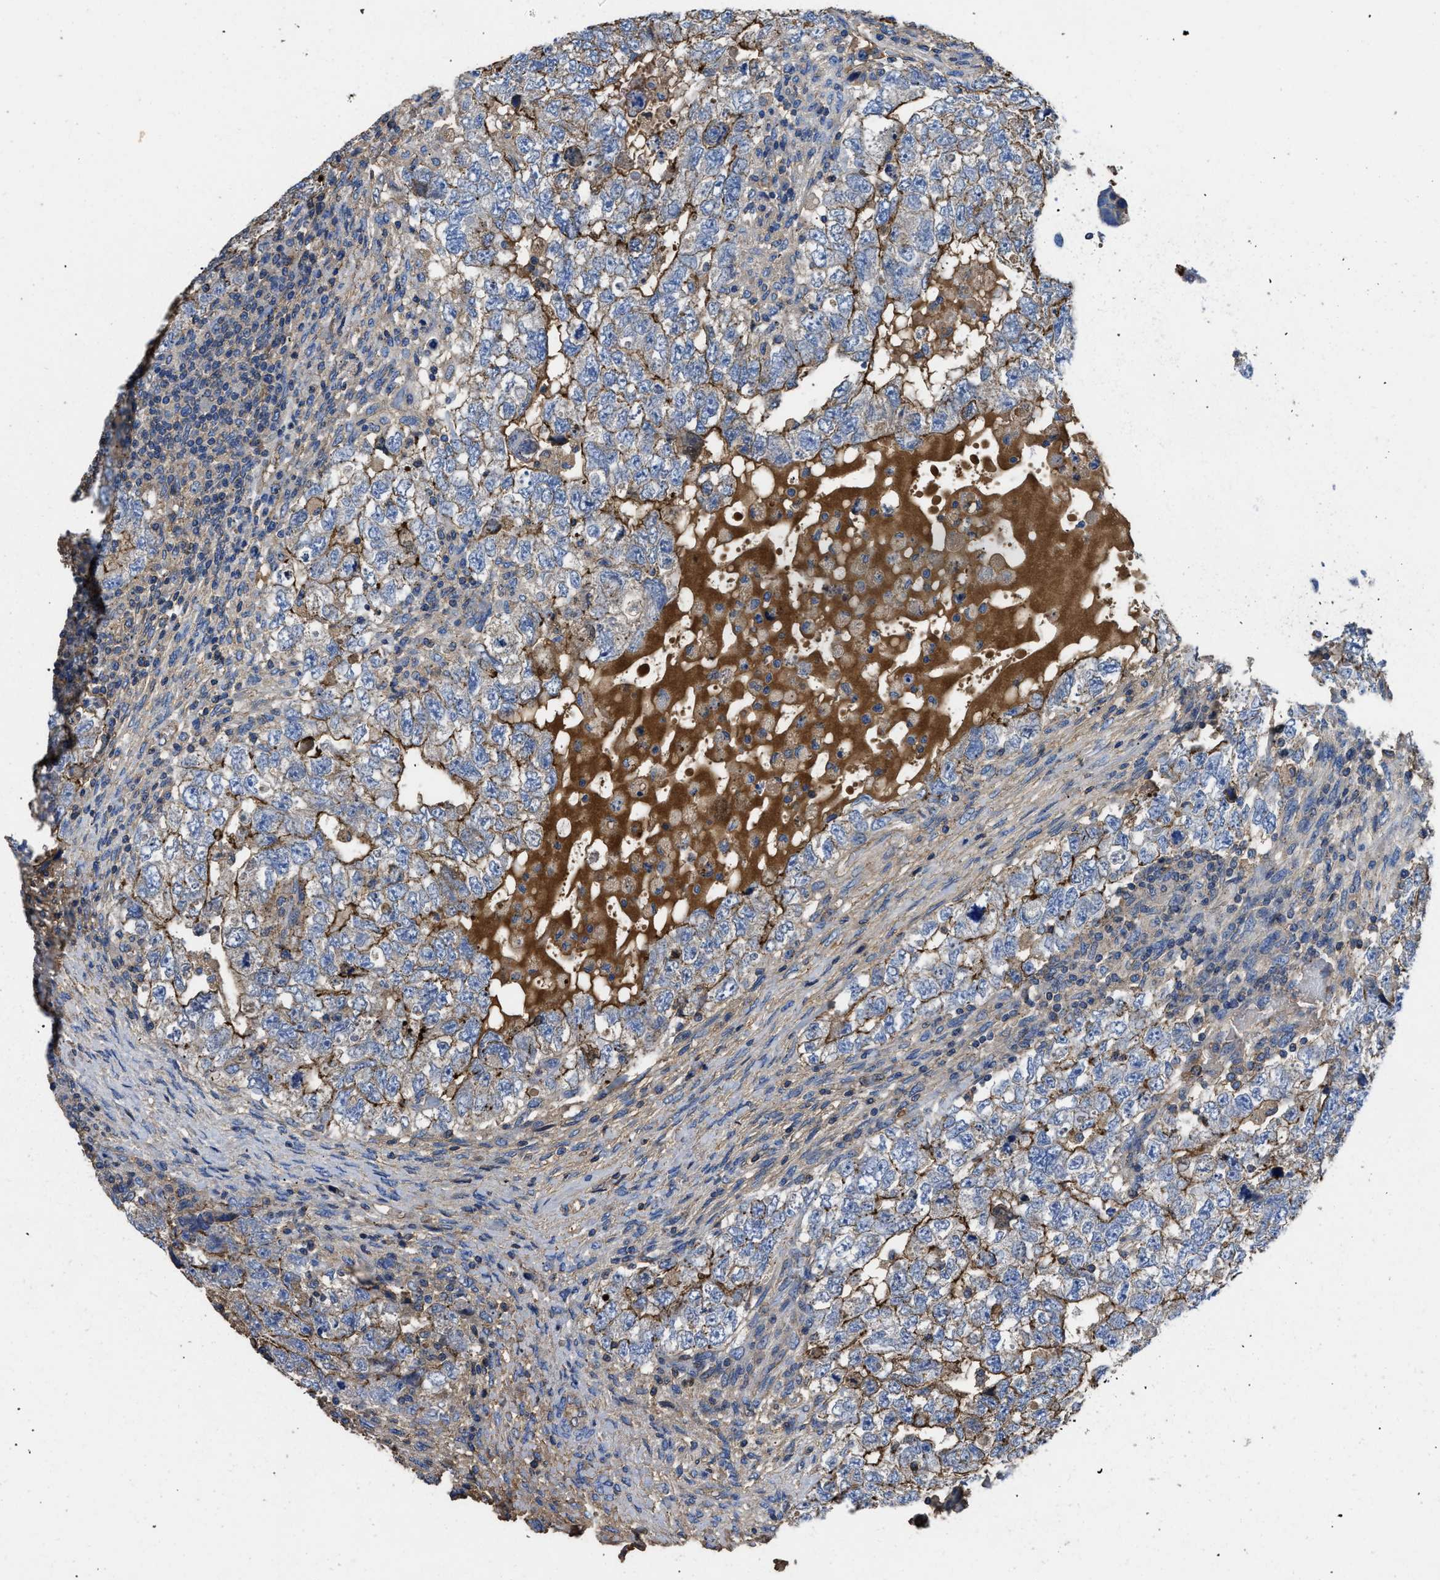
{"staining": {"intensity": "moderate", "quantity": "25%-75%", "location": "cytoplasmic/membranous"}, "tissue": "testis cancer", "cell_type": "Tumor cells", "image_type": "cancer", "snomed": [{"axis": "morphology", "description": "Carcinoma, Embryonal, NOS"}, {"axis": "topography", "description": "Testis"}], "caption": "A brown stain shows moderate cytoplasmic/membranous positivity of a protein in testis cancer (embryonal carcinoma) tumor cells.", "gene": "USP4", "patient": {"sex": "male", "age": 36}}